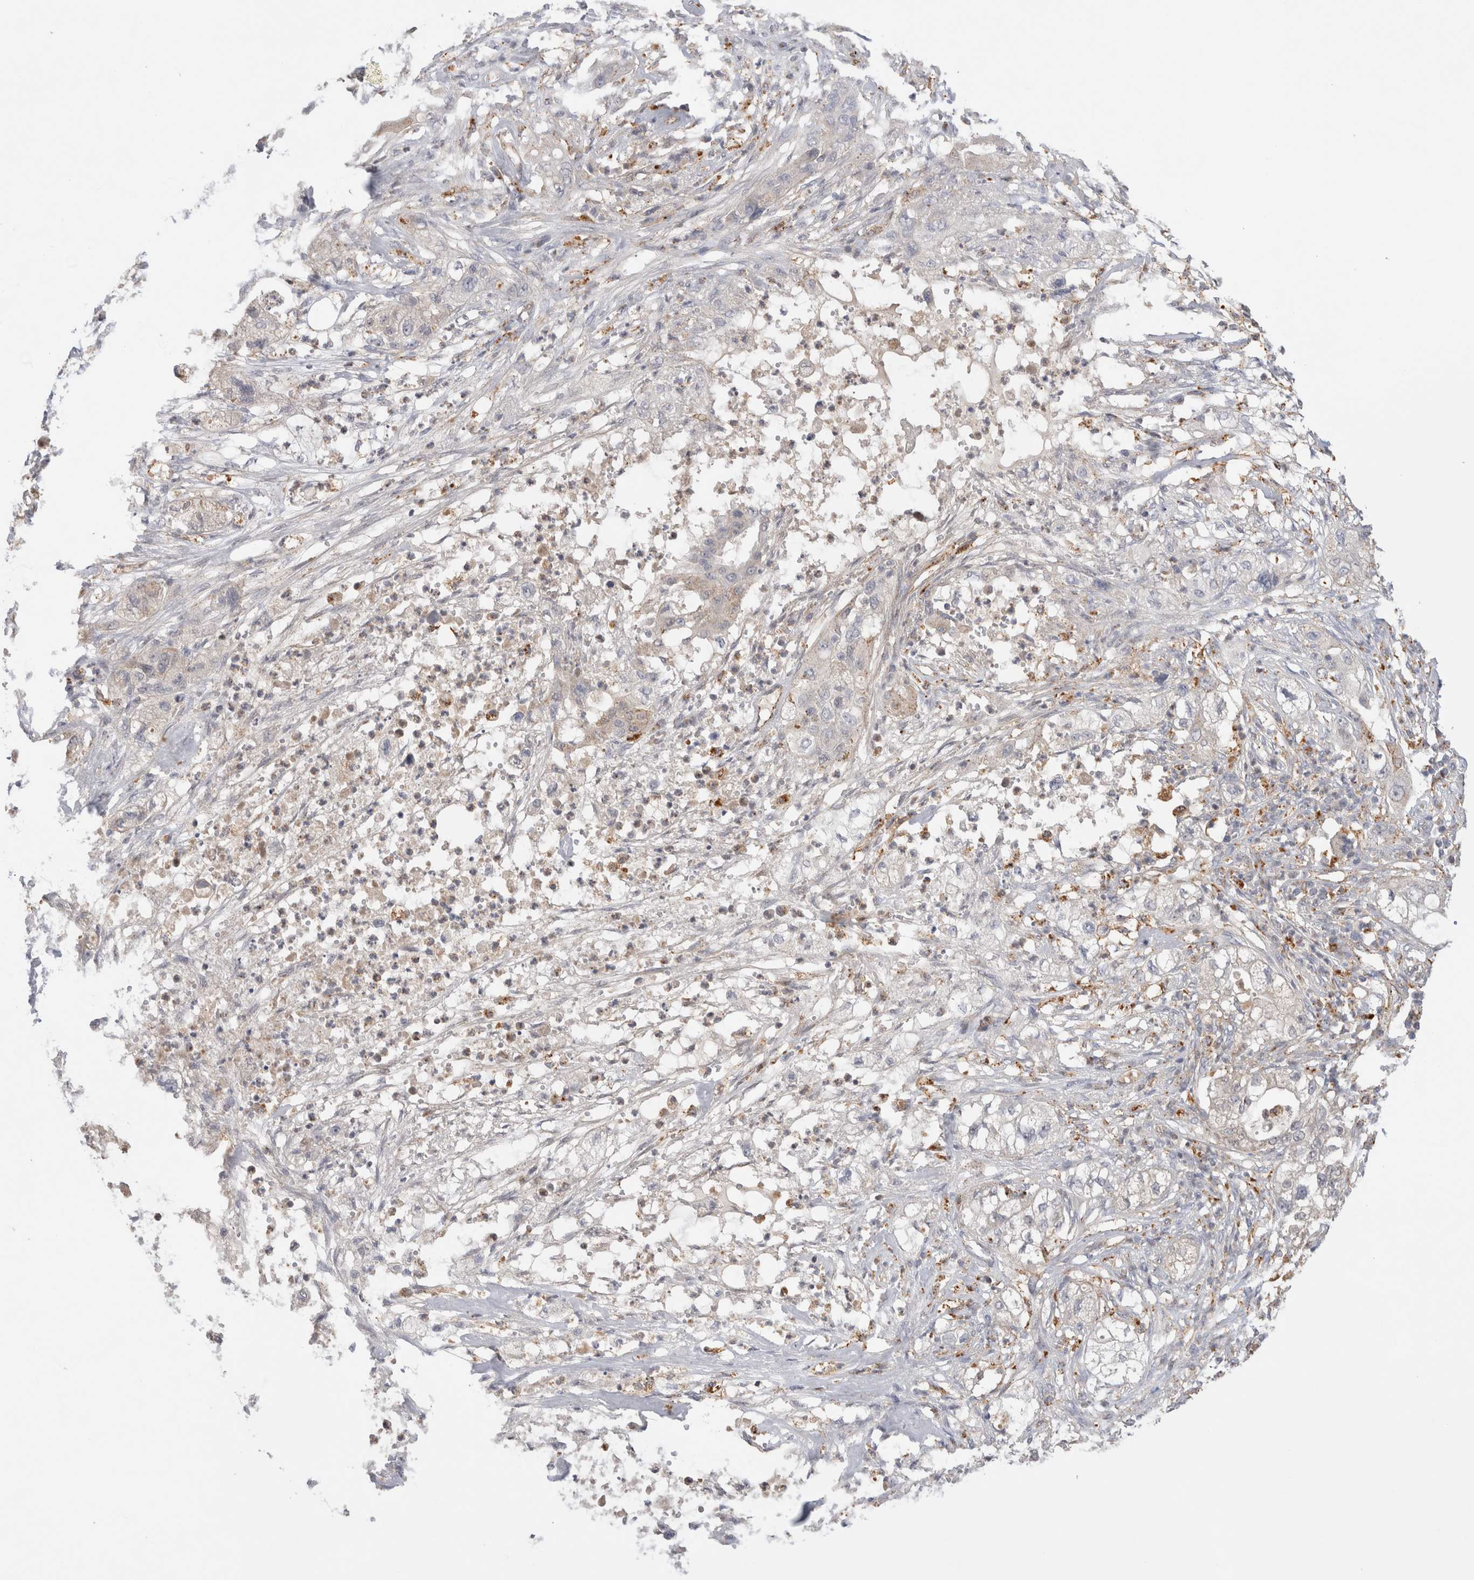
{"staining": {"intensity": "moderate", "quantity": "<25%", "location": "cytoplasmic/membranous"}, "tissue": "pancreatic cancer", "cell_type": "Tumor cells", "image_type": "cancer", "snomed": [{"axis": "morphology", "description": "Adenocarcinoma, NOS"}, {"axis": "topography", "description": "Pancreas"}], "caption": "Pancreatic cancer (adenocarcinoma) was stained to show a protein in brown. There is low levels of moderate cytoplasmic/membranous positivity in approximately <25% of tumor cells.", "gene": "GNS", "patient": {"sex": "female", "age": 78}}